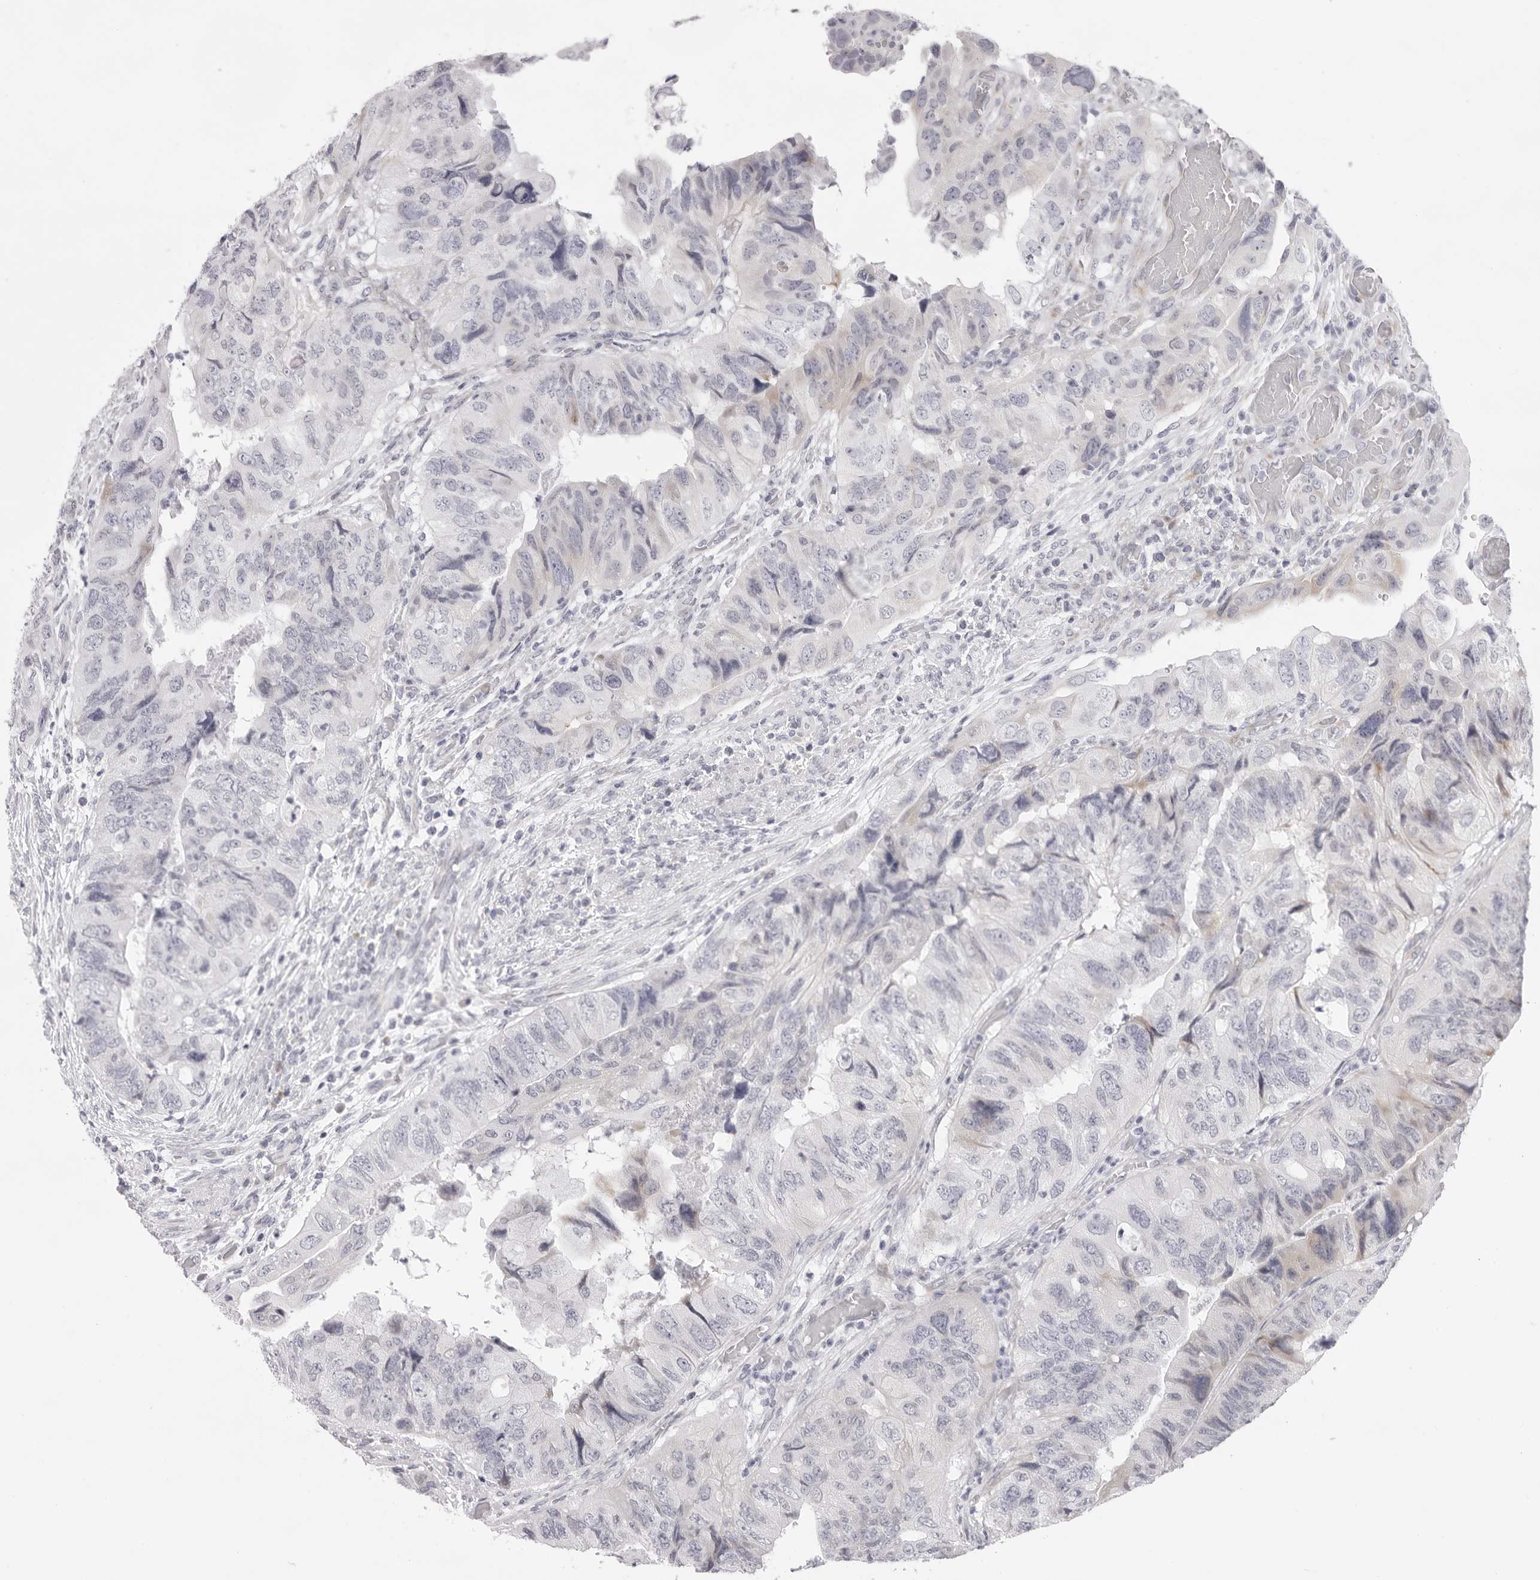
{"staining": {"intensity": "negative", "quantity": "none", "location": "none"}, "tissue": "colorectal cancer", "cell_type": "Tumor cells", "image_type": "cancer", "snomed": [{"axis": "morphology", "description": "Adenocarcinoma, NOS"}, {"axis": "topography", "description": "Rectum"}], "caption": "Tumor cells are negative for brown protein staining in colorectal cancer.", "gene": "SMIM2", "patient": {"sex": "male", "age": 63}}